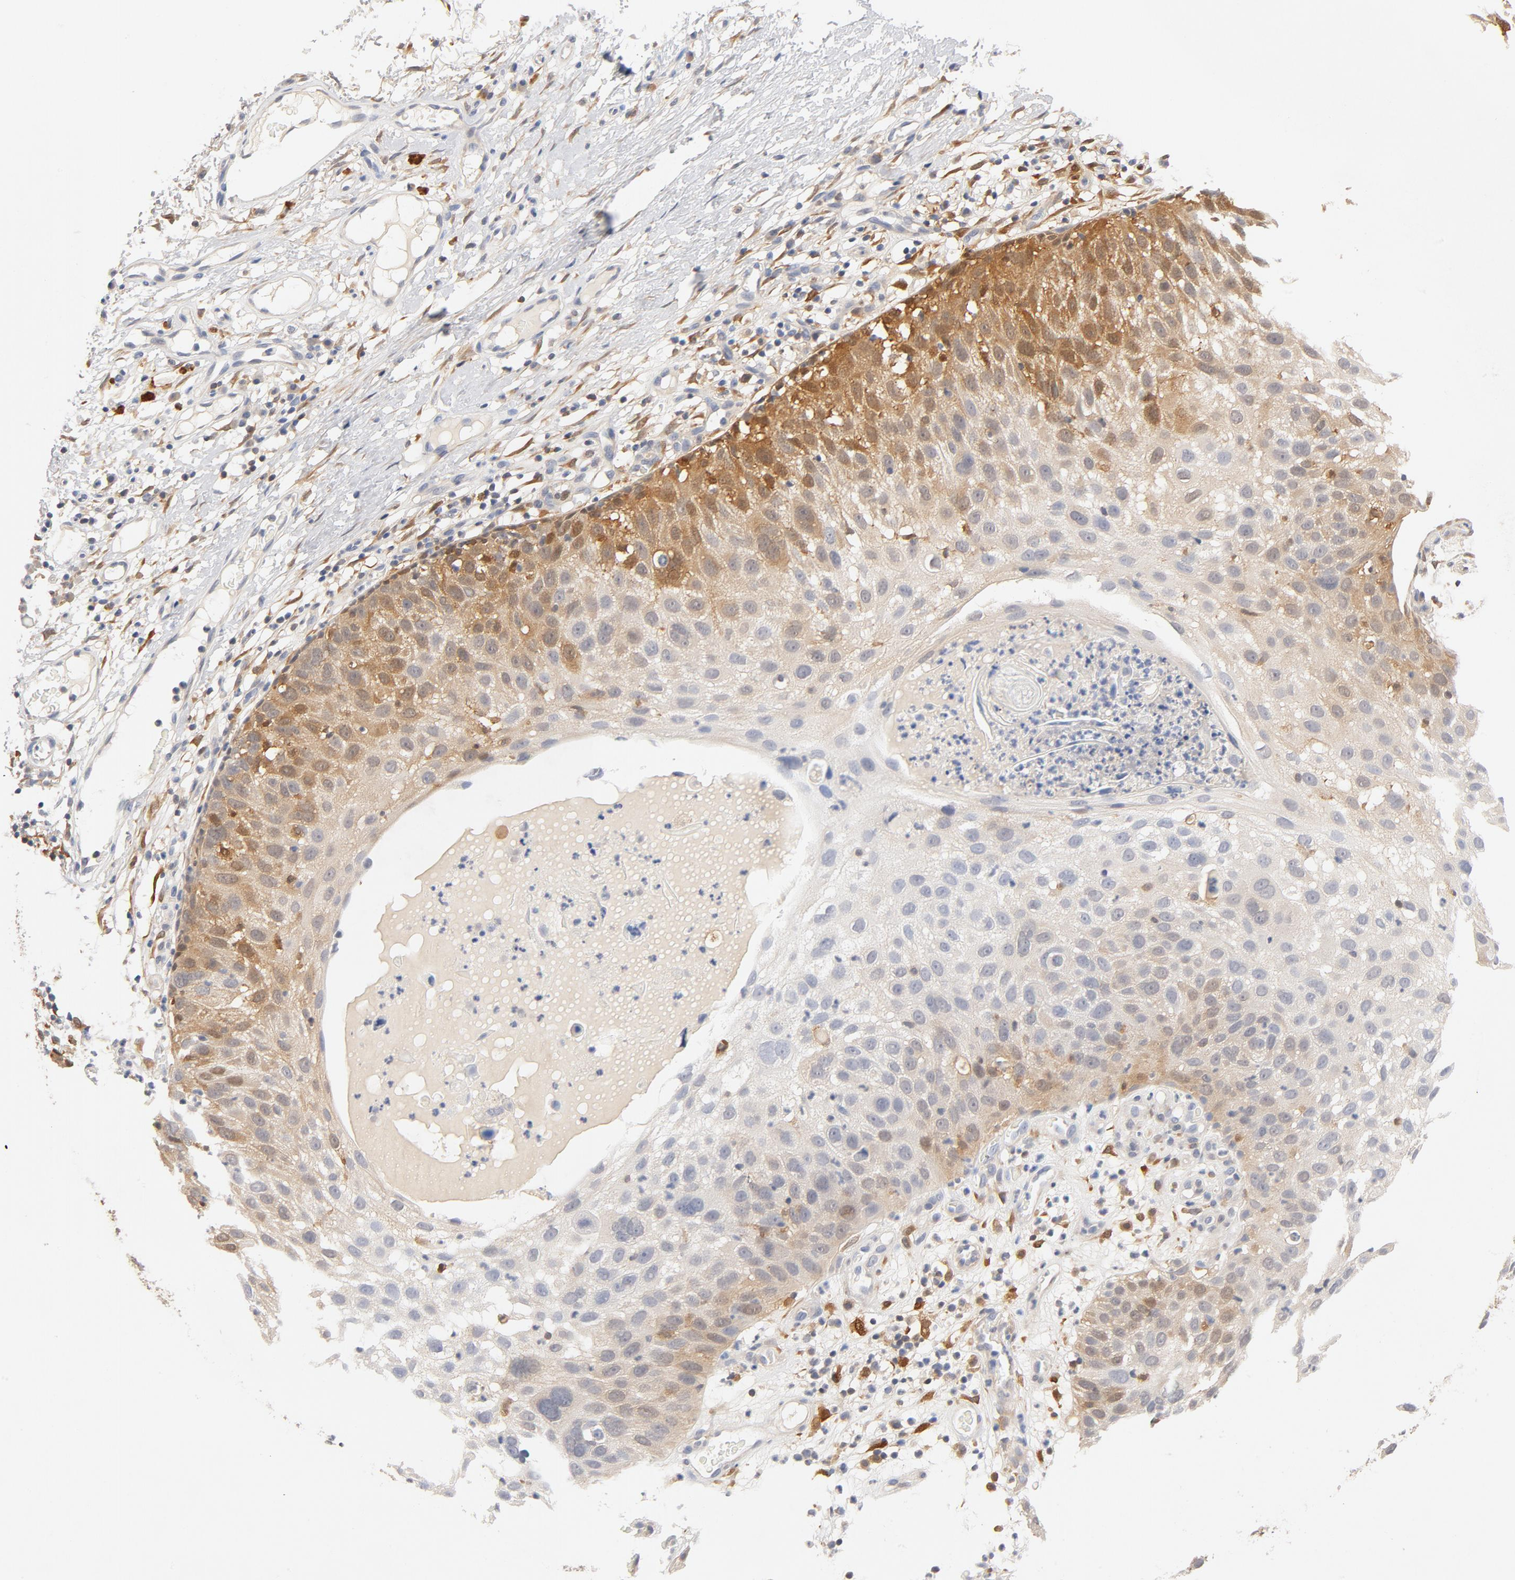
{"staining": {"intensity": "moderate", "quantity": "25%-75%", "location": "cytoplasmic/membranous"}, "tissue": "skin cancer", "cell_type": "Tumor cells", "image_type": "cancer", "snomed": [{"axis": "morphology", "description": "Squamous cell carcinoma, NOS"}, {"axis": "topography", "description": "Skin"}], "caption": "The micrograph exhibits a brown stain indicating the presence of a protein in the cytoplasmic/membranous of tumor cells in skin squamous cell carcinoma.", "gene": "STAT1", "patient": {"sex": "male", "age": 87}}